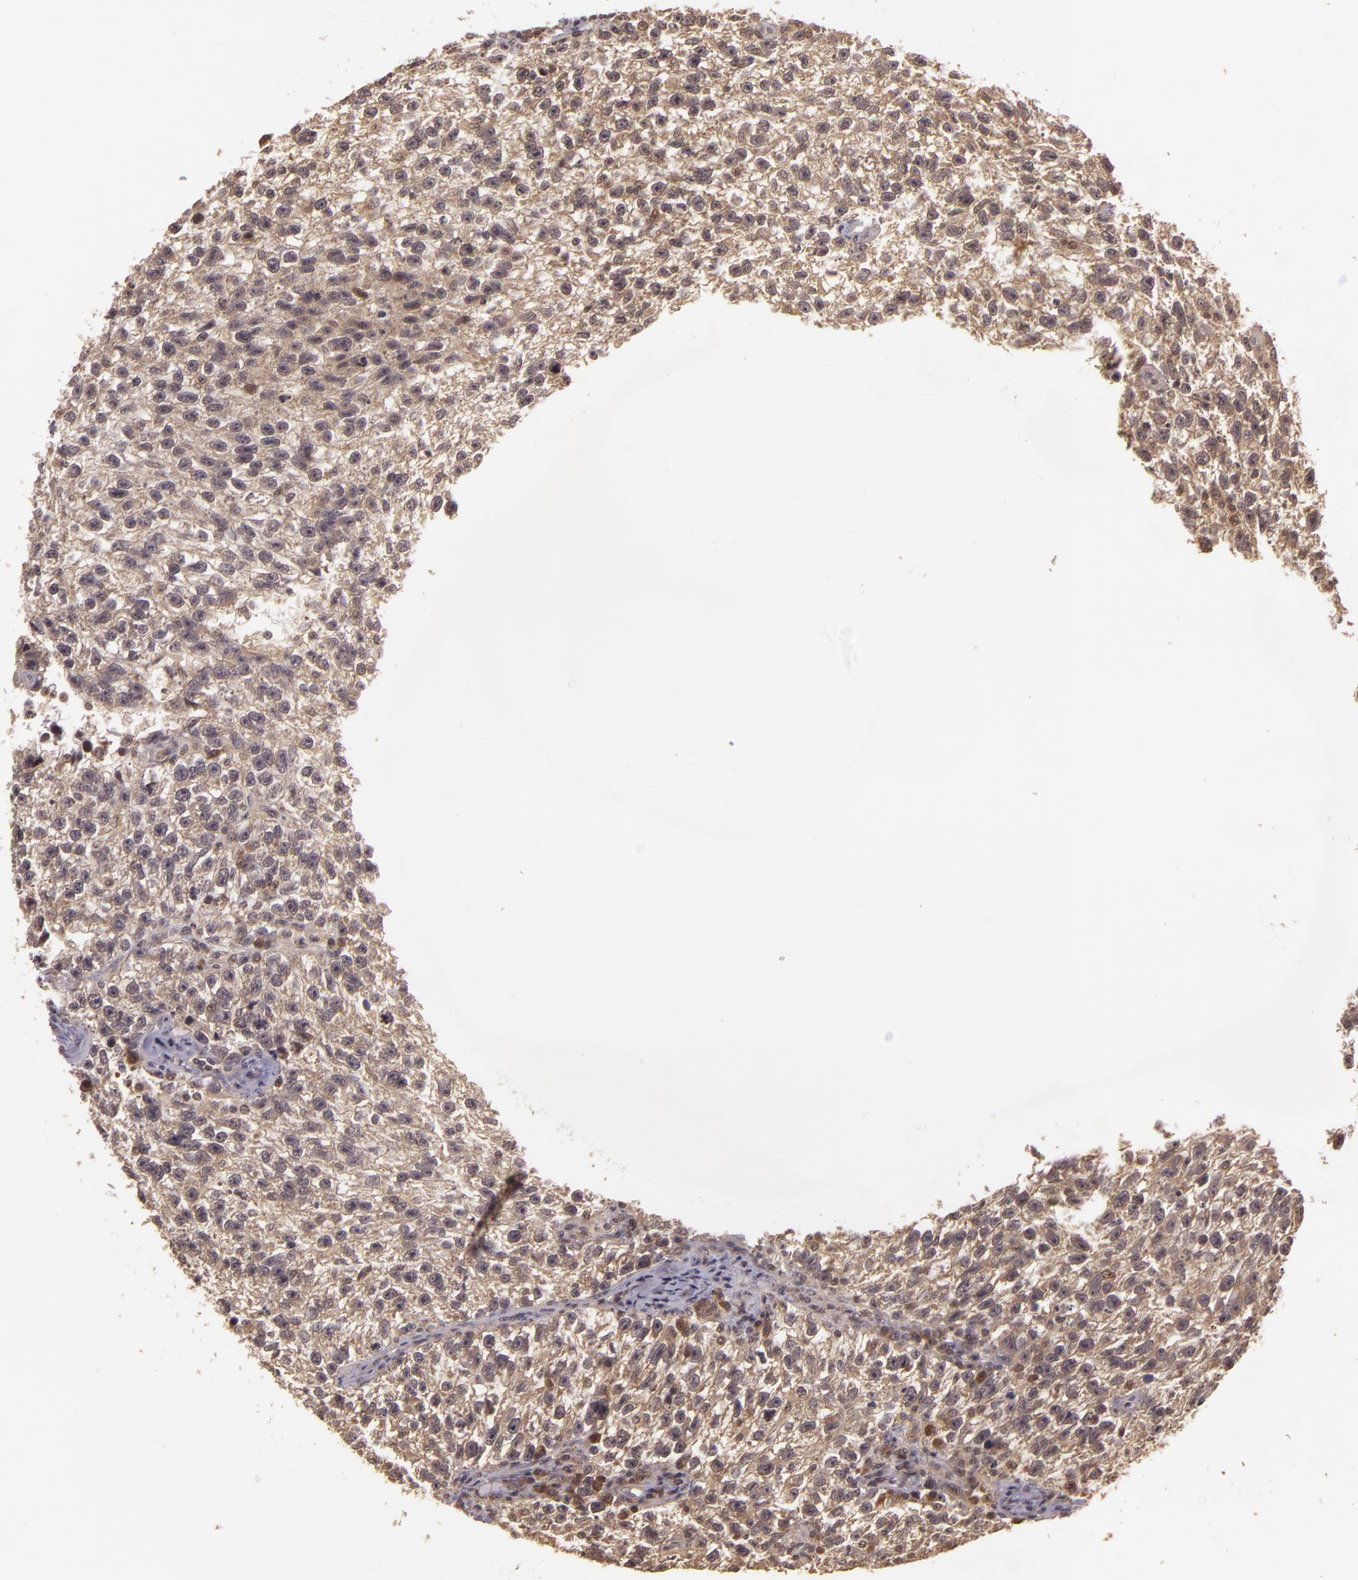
{"staining": {"intensity": "weak", "quantity": ">75%", "location": "cytoplasmic/membranous"}, "tissue": "testis cancer", "cell_type": "Tumor cells", "image_type": "cancer", "snomed": [{"axis": "morphology", "description": "Seminoma, NOS"}, {"axis": "topography", "description": "Testis"}], "caption": "Protein staining of testis seminoma tissue displays weak cytoplasmic/membranous staining in approximately >75% of tumor cells.", "gene": "TXNRD2", "patient": {"sex": "male", "age": 38}}